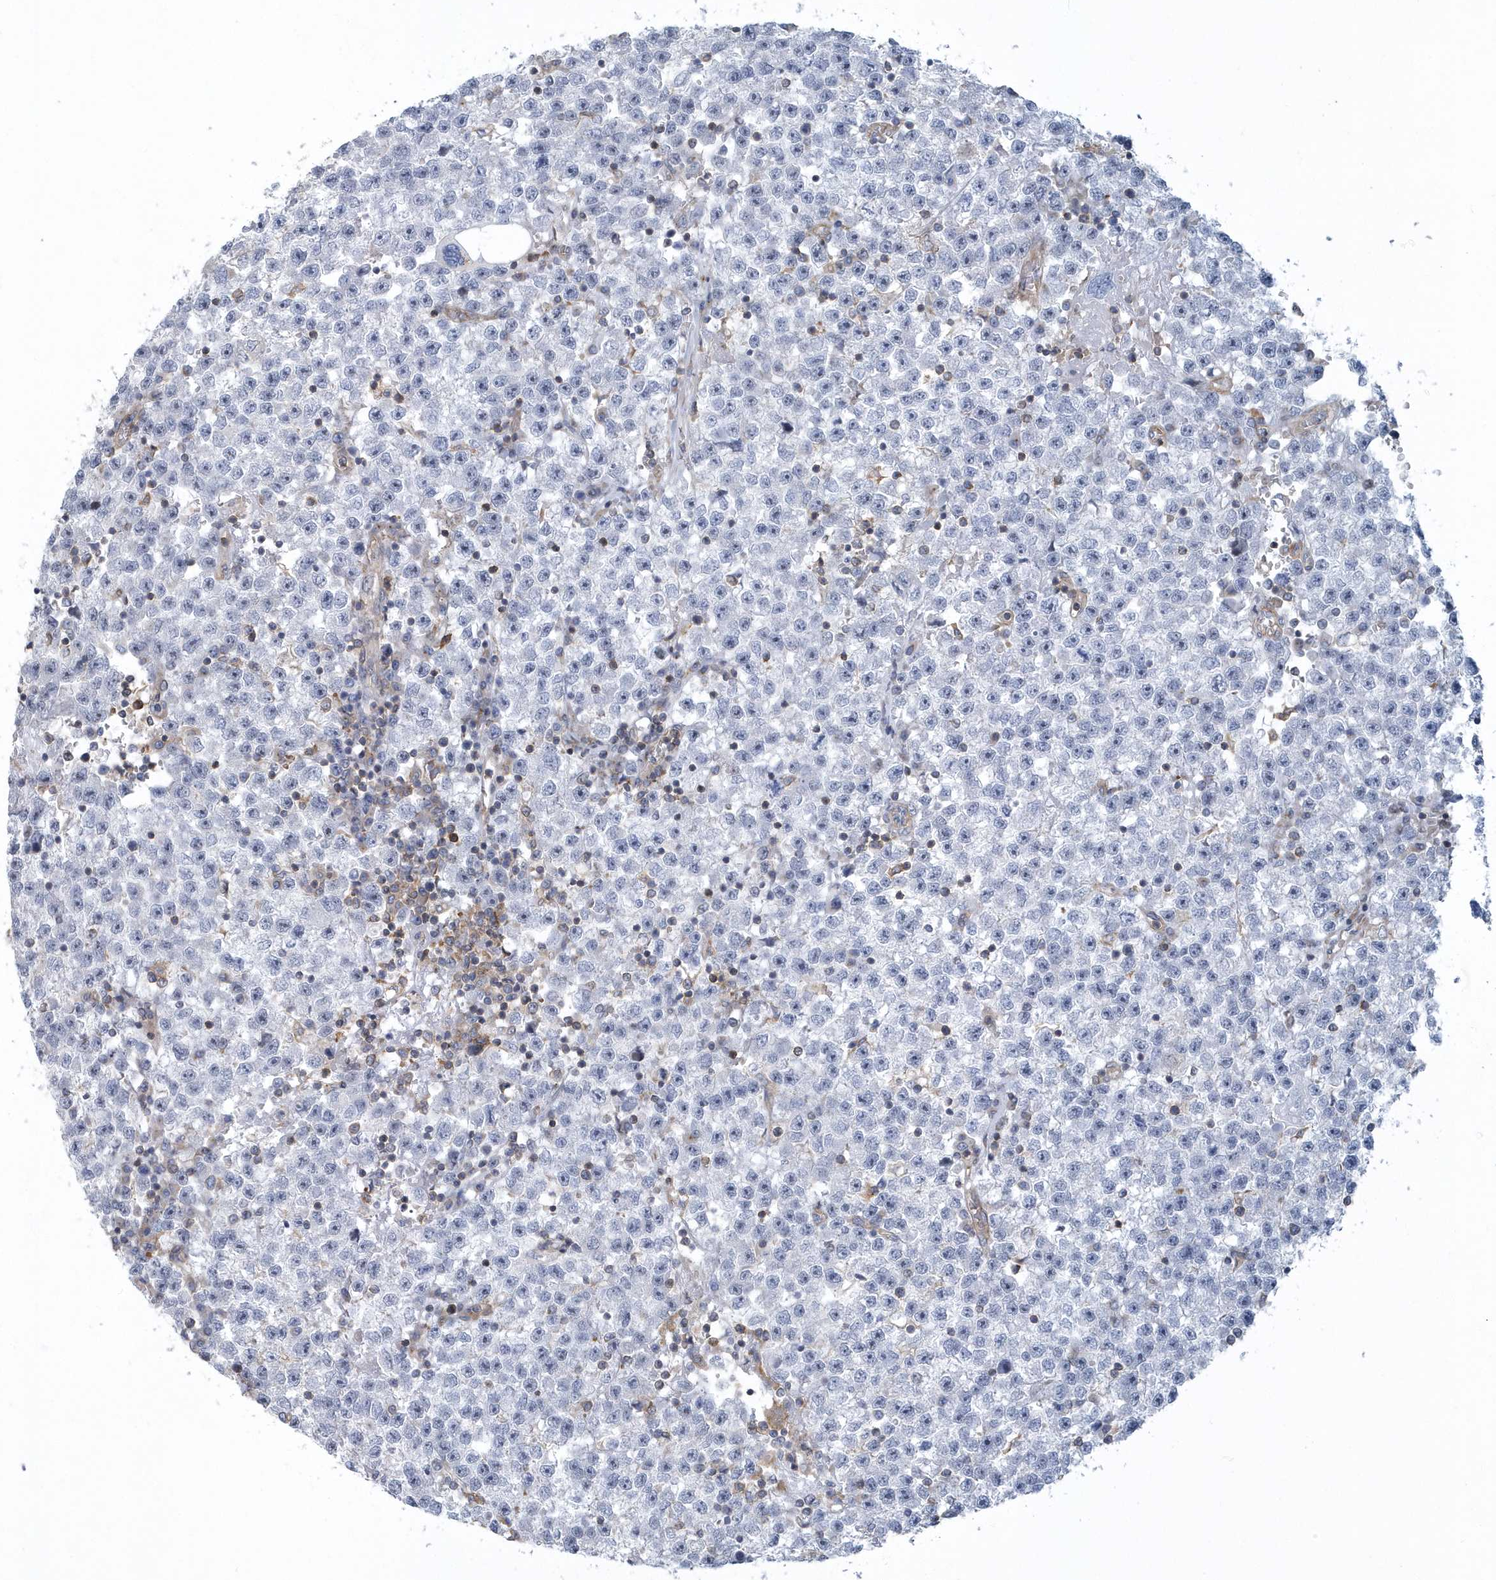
{"staining": {"intensity": "negative", "quantity": "none", "location": "none"}, "tissue": "testis cancer", "cell_type": "Tumor cells", "image_type": "cancer", "snomed": [{"axis": "morphology", "description": "Seminoma, NOS"}, {"axis": "topography", "description": "Testis"}], "caption": "Immunohistochemical staining of testis cancer exhibits no significant expression in tumor cells. Nuclei are stained in blue.", "gene": "ARAP2", "patient": {"sex": "male", "age": 22}}